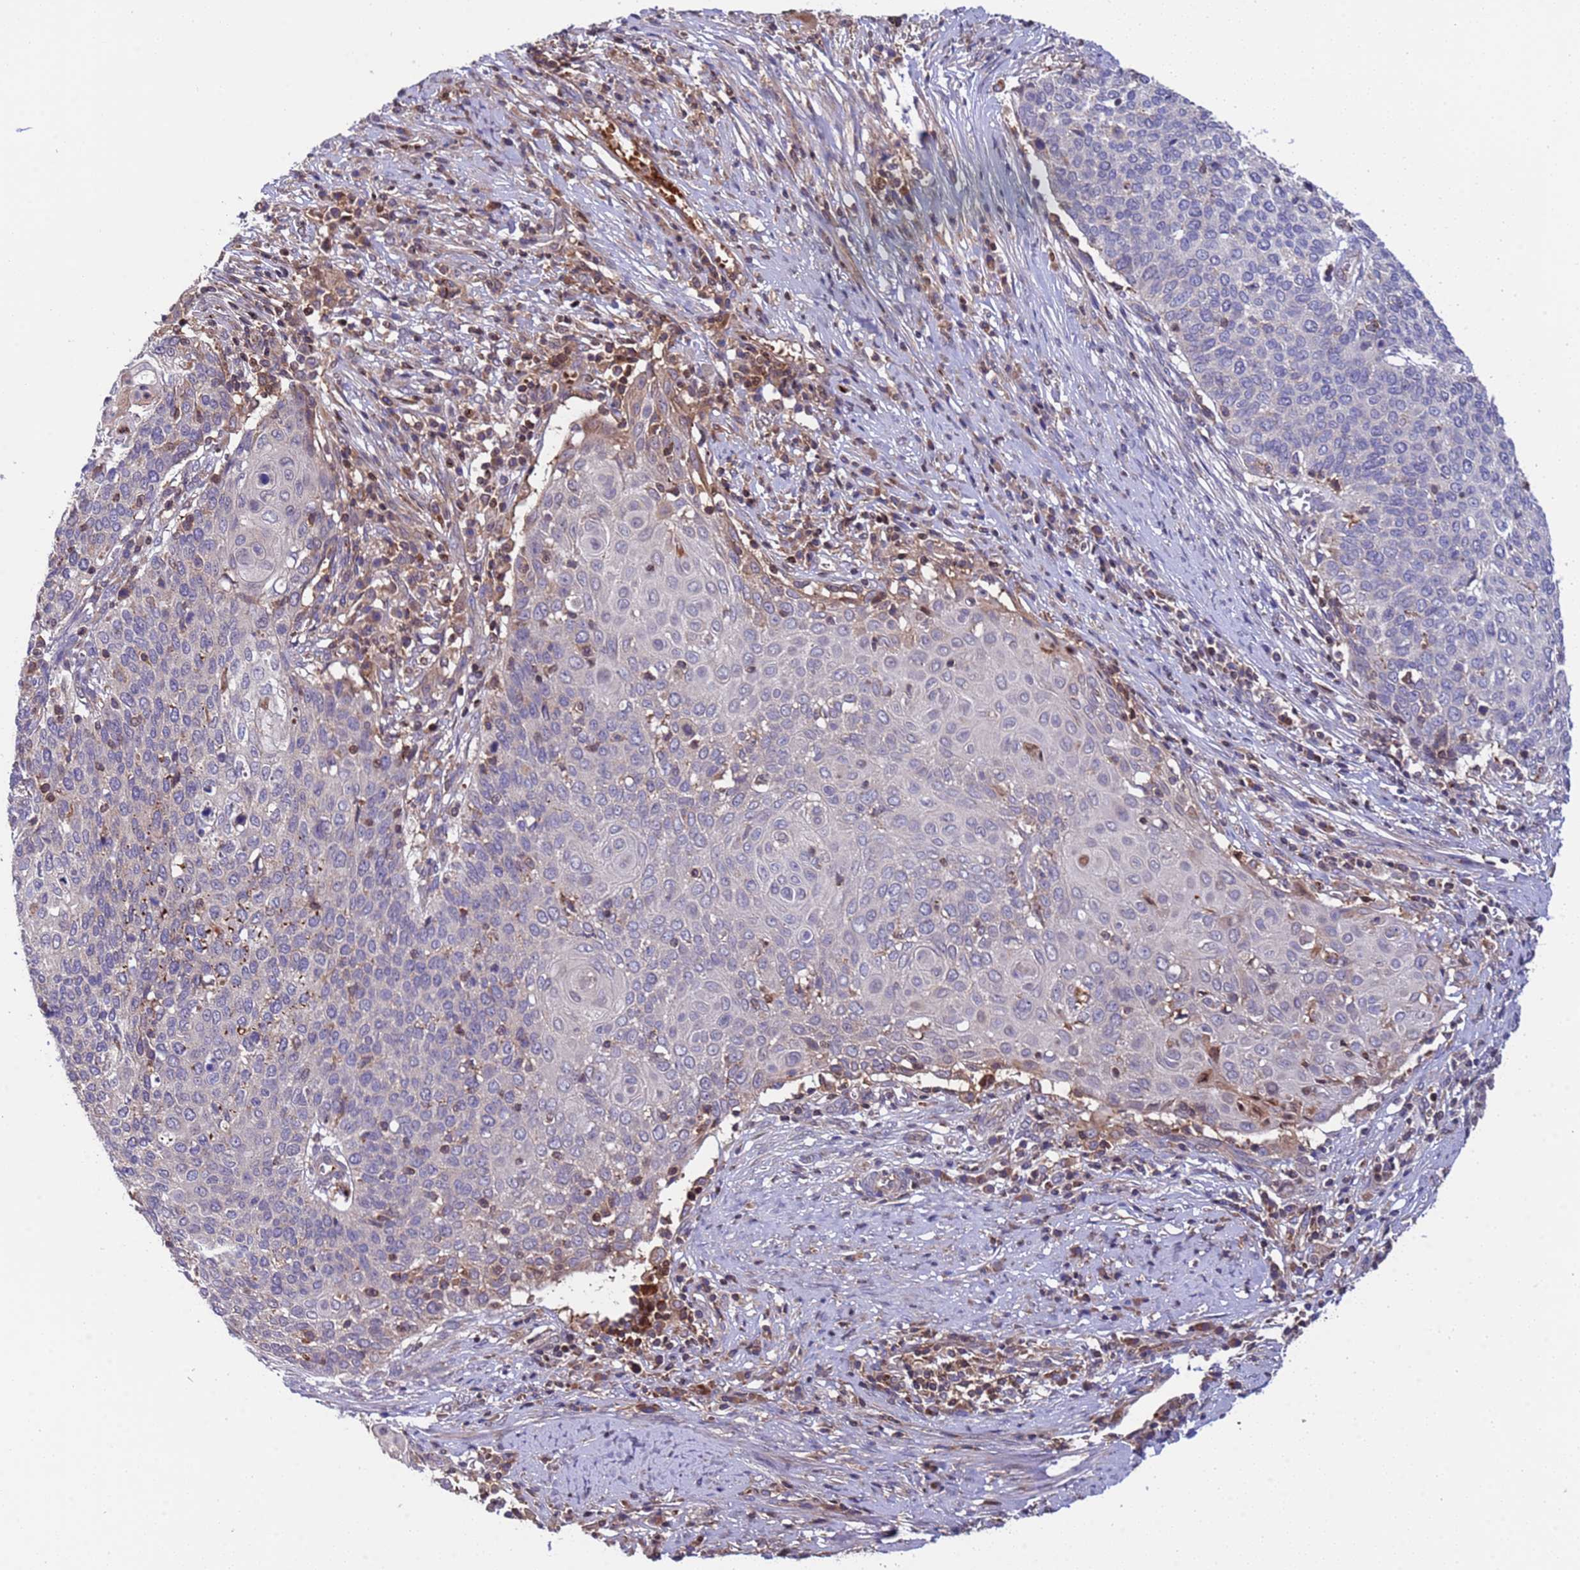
{"staining": {"intensity": "negative", "quantity": "none", "location": "none"}, "tissue": "cervical cancer", "cell_type": "Tumor cells", "image_type": "cancer", "snomed": [{"axis": "morphology", "description": "Squamous cell carcinoma, NOS"}, {"axis": "topography", "description": "Cervix"}], "caption": "IHC photomicrograph of neoplastic tissue: squamous cell carcinoma (cervical) stained with DAB displays no significant protein staining in tumor cells.", "gene": "PARP16", "patient": {"sex": "female", "age": 39}}